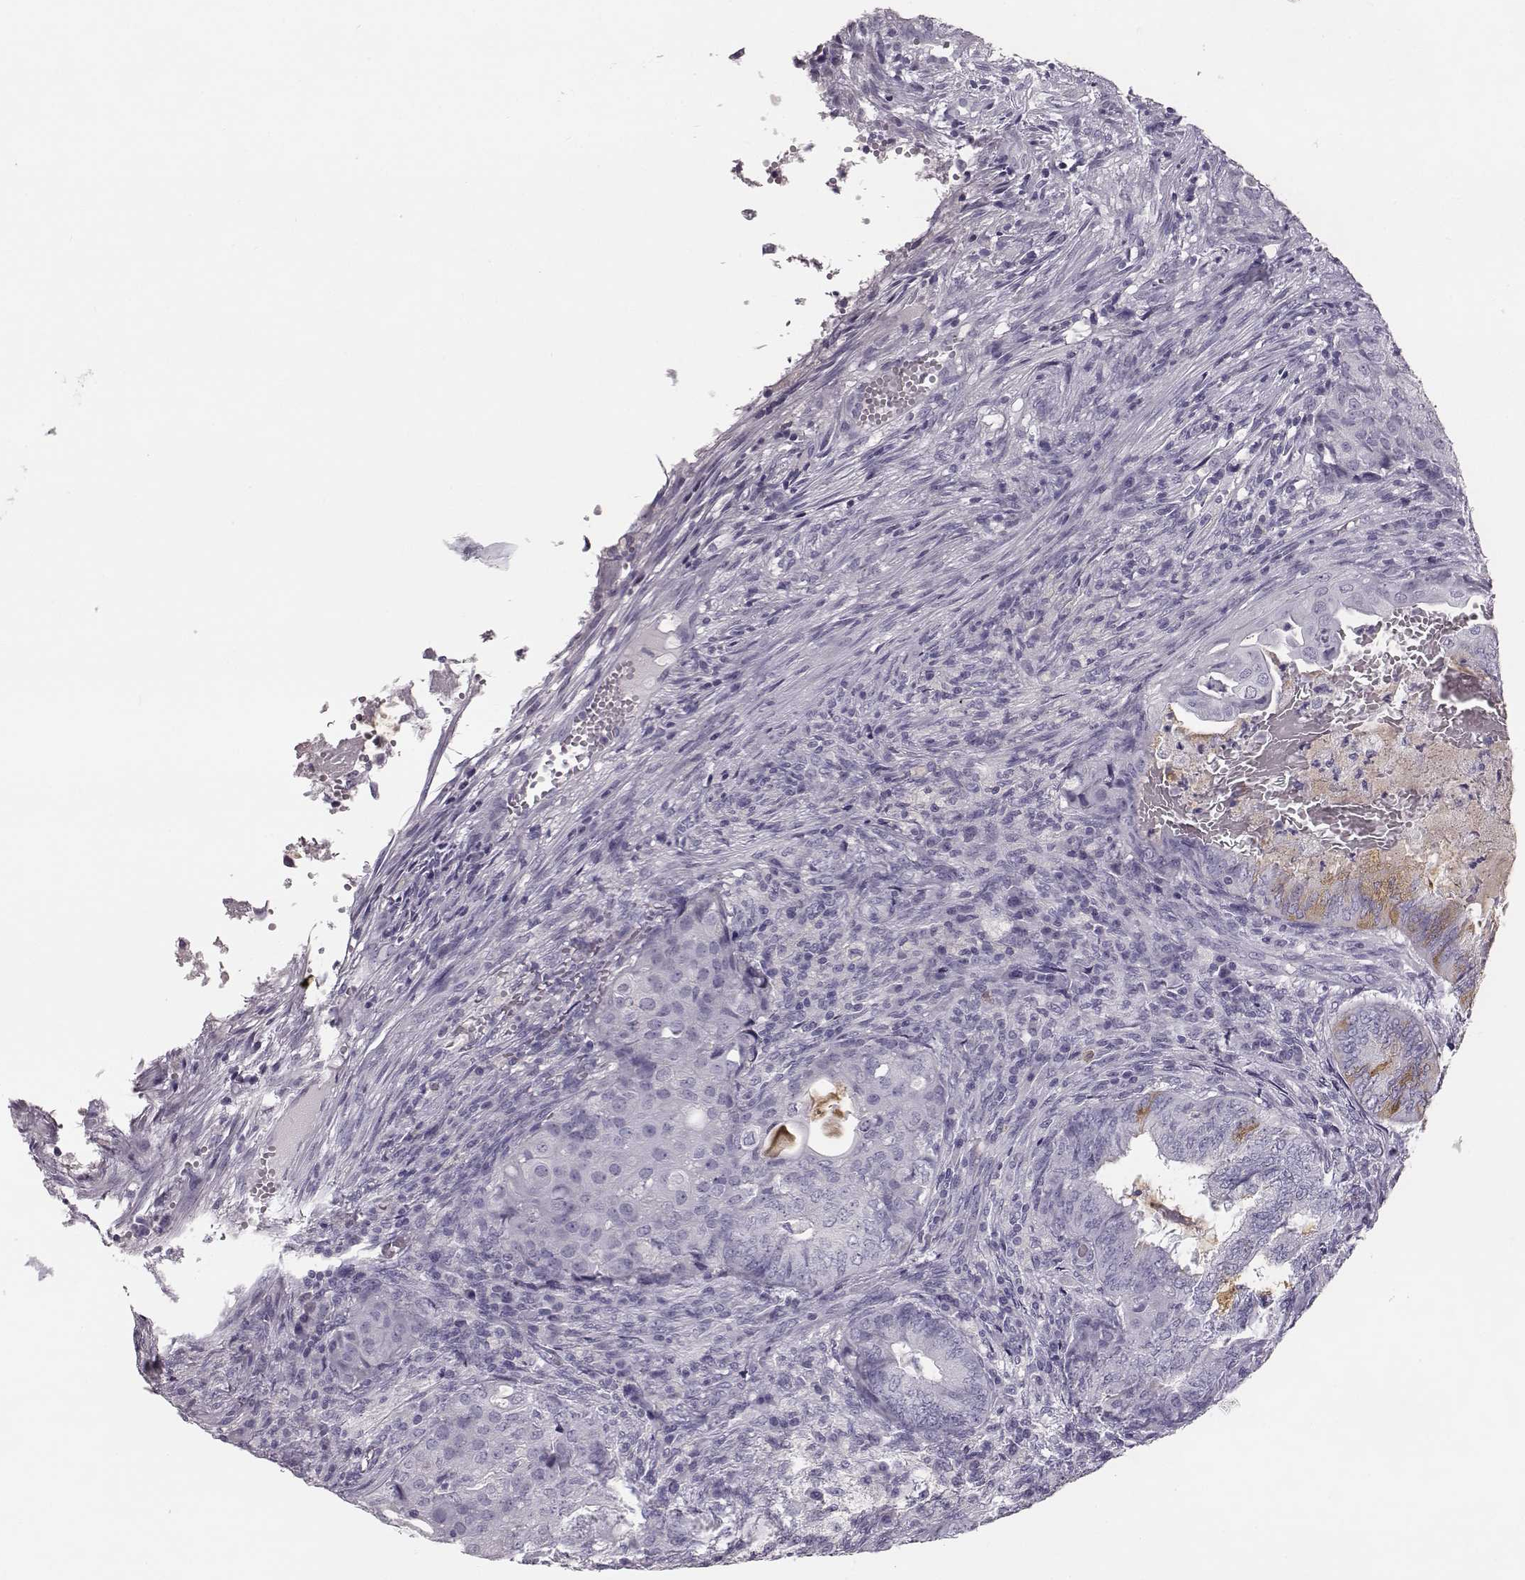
{"staining": {"intensity": "negative", "quantity": "none", "location": "none"}, "tissue": "endometrial cancer", "cell_type": "Tumor cells", "image_type": "cancer", "snomed": [{"axis": "morphology", "description": "Adenocarcinoma, NOS"}, {"axis": "topography", "description": "Endometrium"}], "caption": "High magnification brightfield microscopy of adenocarcinoma (endometrial) stained with DAB (3,3'-diaminobenzidine) (brown) and counterstained with hematoxylin (blue): tumor cells show no significant positivity.", "gene": "NPTXR", "patient": {"sex": "female", "age": 62}}